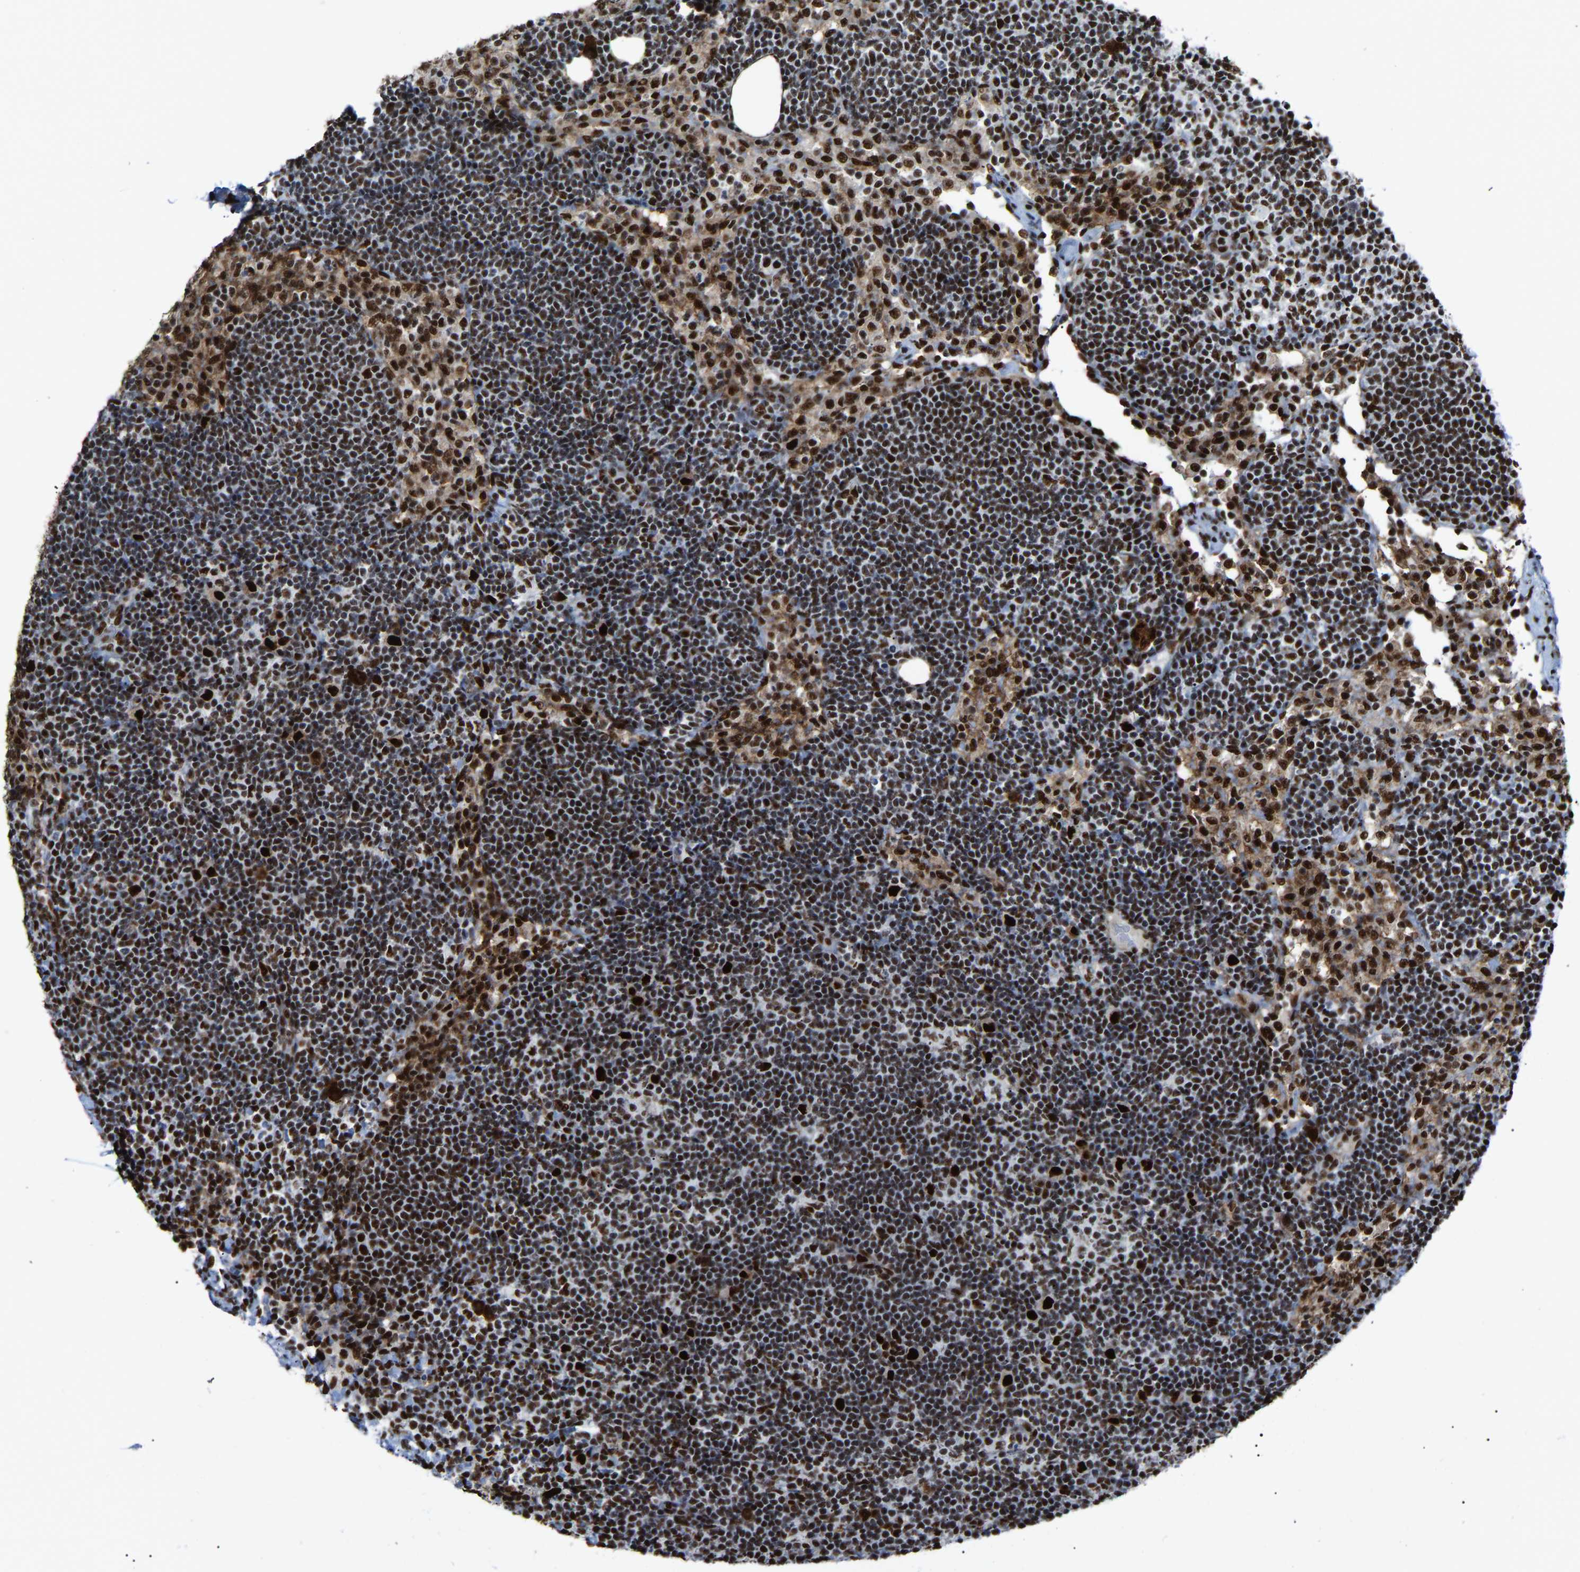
{"staining": {"intensity": "strong", "quantity": ">75%", "location": "nuclear"}, "tissue": "lymph node", "cell_type": "Germinal center cells", "image_type": "normal", "snomed": [{"axis": "morphology", "description": "Normal tissue, NOS"}, {"axis": "morphology", "description": "Carcinoid, malignant, NOS"}, {"axis": "topography", "description": "Lymph node"}], "caption": "IHC (DAB (3,3'-diaminobenzidine)) staining of benign lymph node demonstrates strong nuclear protein staining in about >75% of germinal center cells.", "gene": "DDX5", "patient": {"sex": "male", "age": 47}}